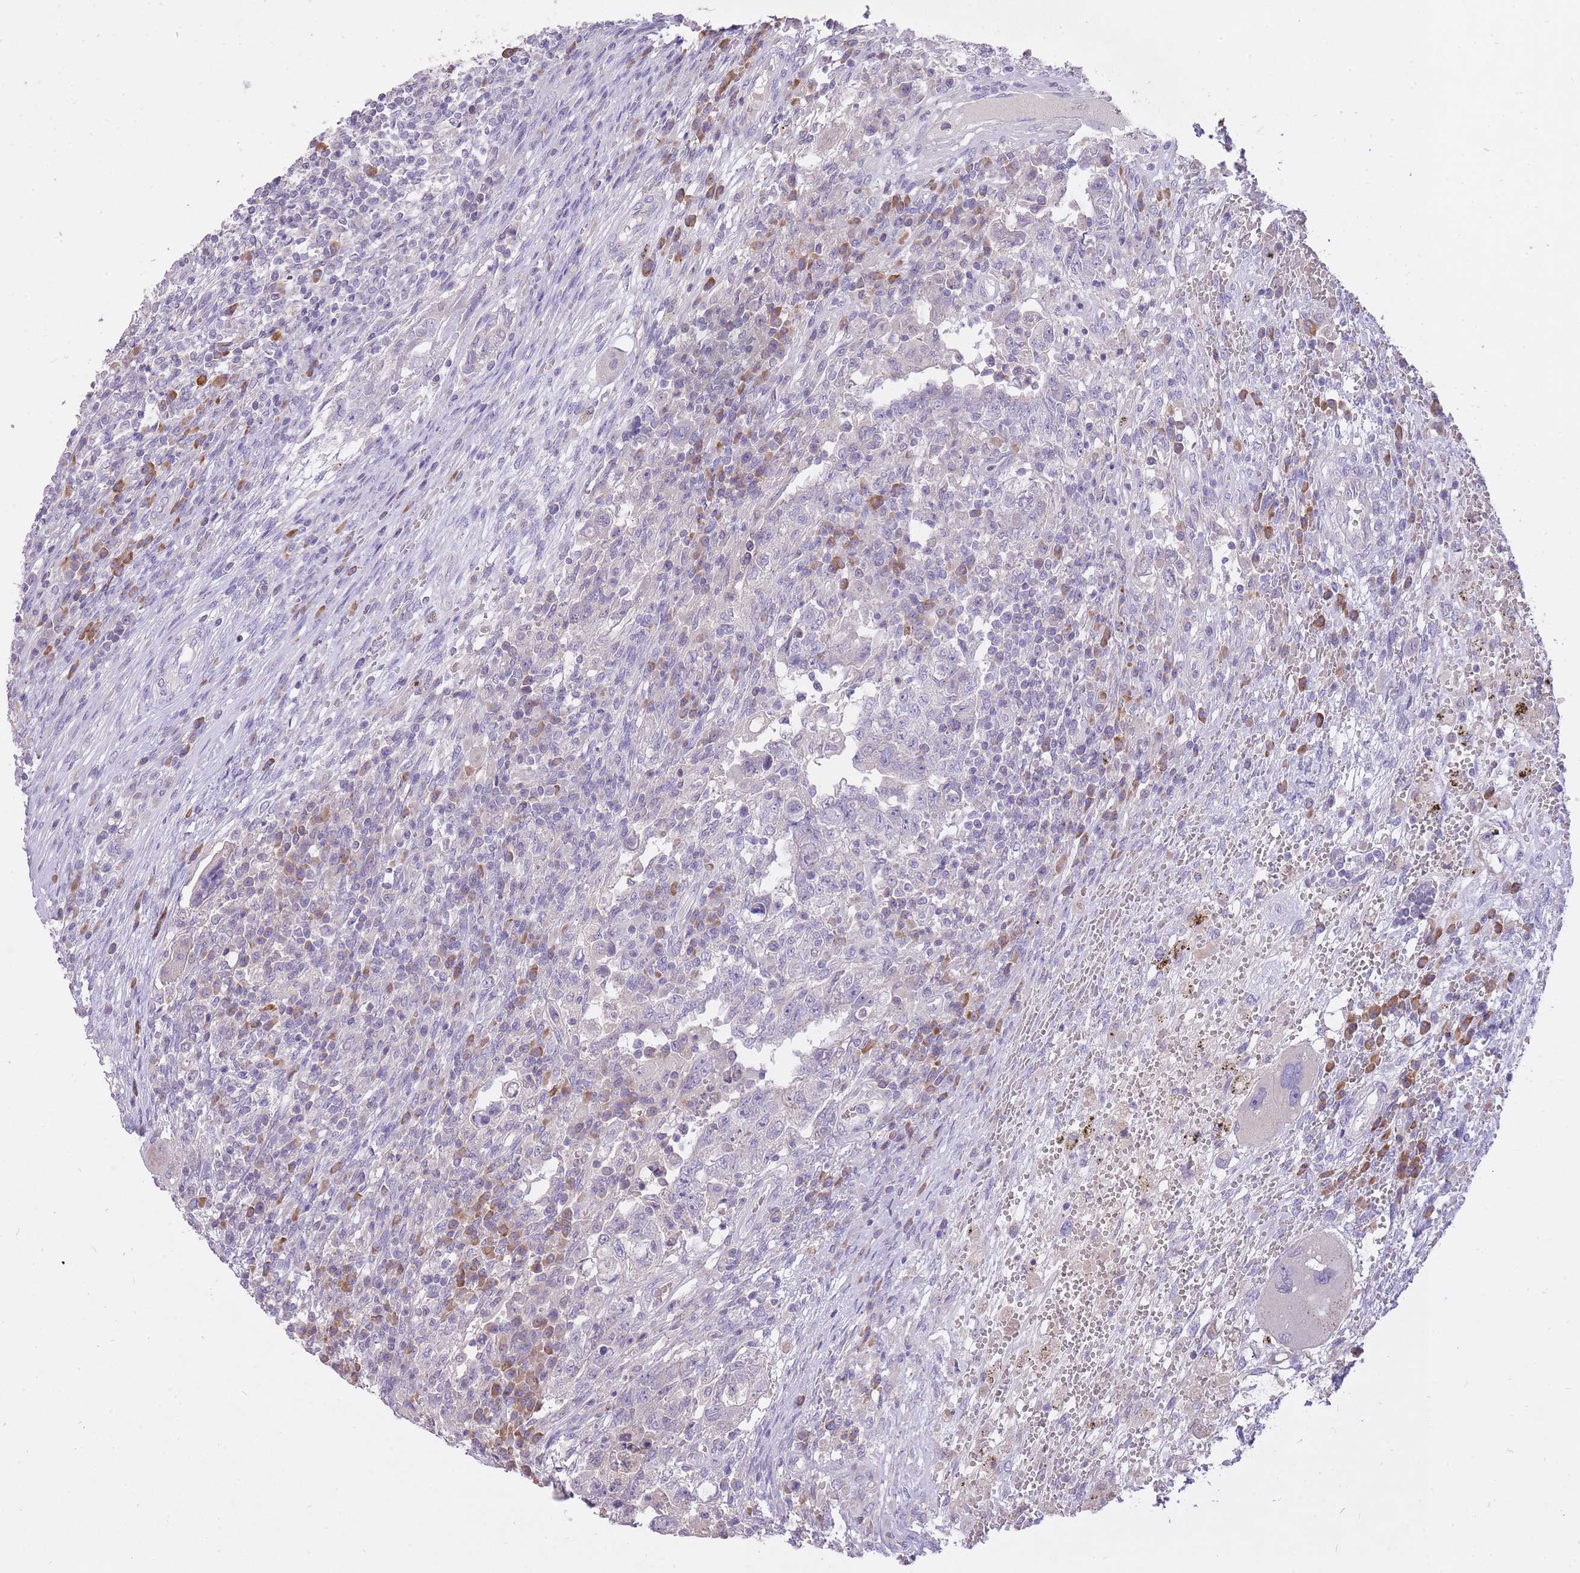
{"staining": {"intensity": "negative", "quantity": "none", "location": "none"}, "tissue": "testis cancer", "cell_type": "Tumor cells", "image_type": "cancer", "snomed": [{"axis": "morphology", "description": "Carcinoma, Embryonal, NOS"}, {"axis": "topography", "description": "Testis"}], "caption": "Immunohistochemistry (IHC) of human testis cancer (embryonal carcinoma) displays no positivity in tumor cells.", "gene": "FRG2C", "patient": {"sex": "male", "age": 26}}